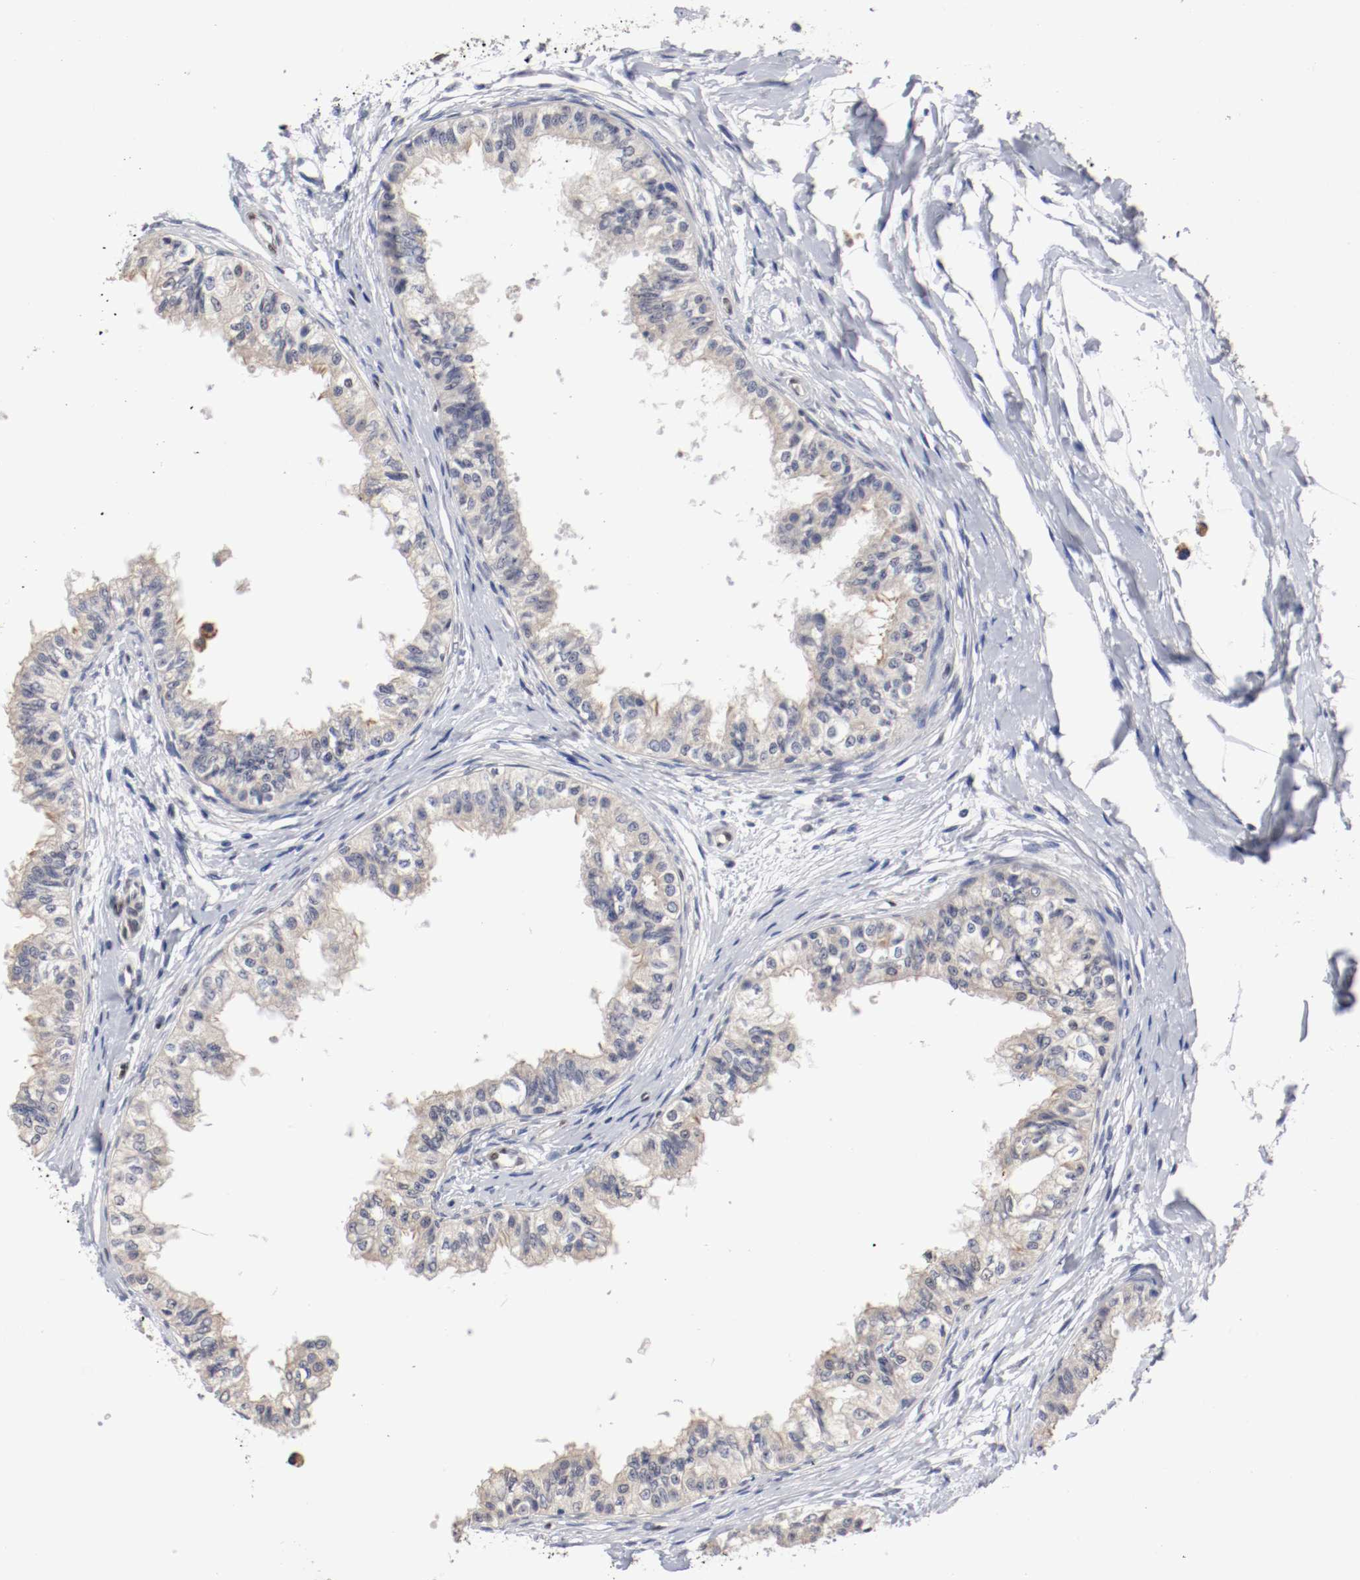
{"staining": {"intensity": "moderate", "quantity": "25%-75%", "location": "cytoplasmic/membranous"}, "tissue": "epididymis", "cell_type": "Glandular cells", "image_type": "normal", "snomed": [{"axis": "morphology", "description": "Normal tissue, NOS"}, {"axis": "morphology", "description": "Adenocarcinoma, metastatic, NOS"}, {"axis": "topography", "description": "Testis"}, {"axis": "topography", "description": "Epididymis"}], "caption": "An IHC histopathology image of normal tissue is shown. Protein staining in brown highlights moderate cytoplasmic/membranous positivity in epididymis within glandular cells.", "gene": "FOSL2", "patient": {"sex": "male", "age": 26}}